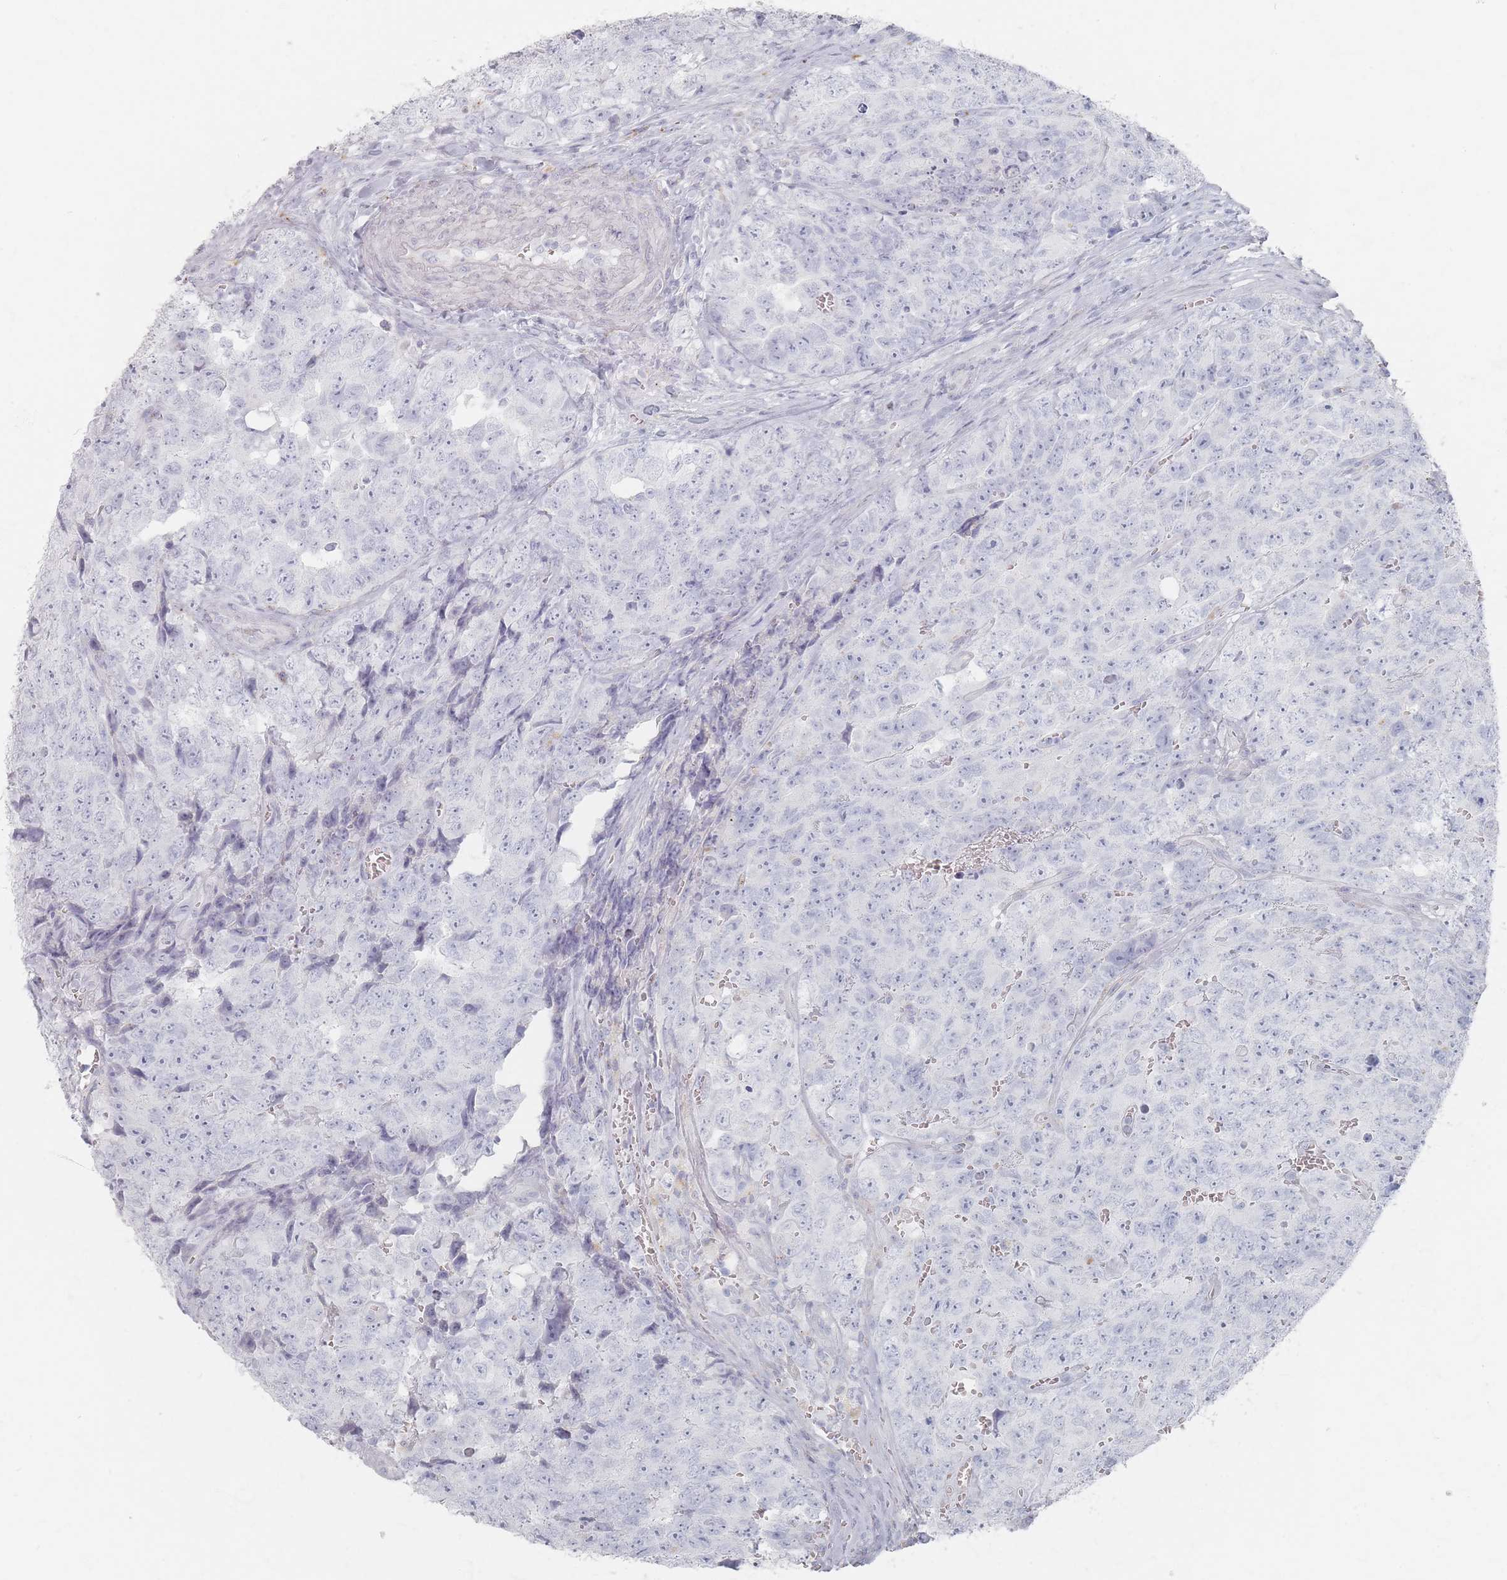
{"staining": {"intensity": "negative", "quantity": "none", "location": "none"}, "tissue": "testis cancer", "cell_type": "Tumor cells", "image_type": "cancer", "snomed": [{"axis": "morphology", "description": "Seminoma, NOS"}, {"axis": "morphology", "description": "Teratoma, malignant, NOS"}, {"axis": "topography", "description": "Testis"}], "caption": "IHC photomicrograph of testis cancer stained for a protein (brown), which demonstrates no expression in tumor cells.", "gene": "SLC2A11", "patient": {"sex": "male", "age": 34}}